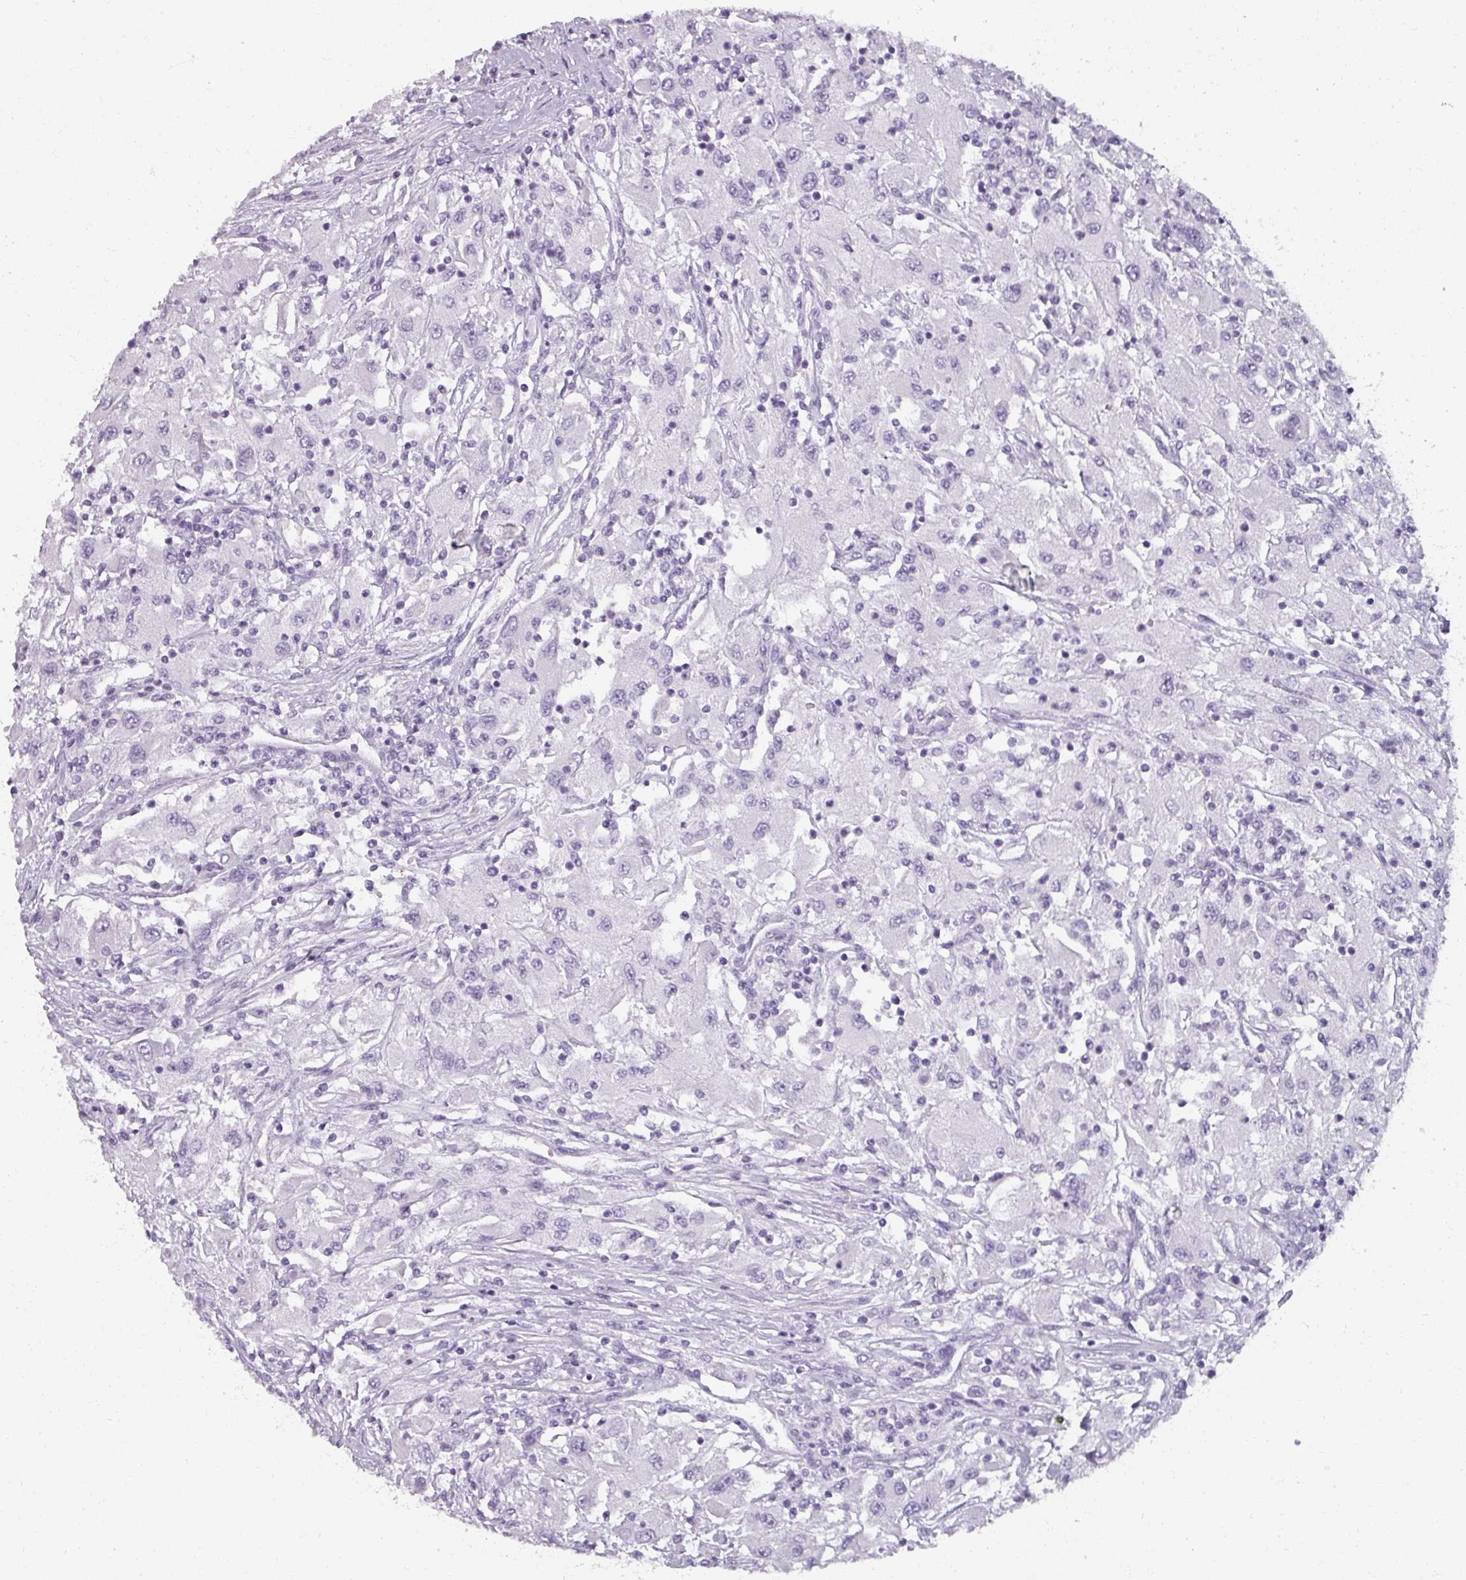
{"staining": {"intensity": "negative", "quantity": "none", "location": "none"}, "tissue": "renal cancer", "cell_type": "Tumor cells", "image_type": "cancer", "snomed": [{"axis": "morphology", "description": "Adenocarcinoma, NOS"}, {"axis": "topography", "description": "Kidney"}], "caption": "Histopathology image shows no protein expression in tumor cells of renal cancer (adenocarcinoma) tissue.", "gene": "REG3G", "patient": {"sex": "female", "age": 67}}